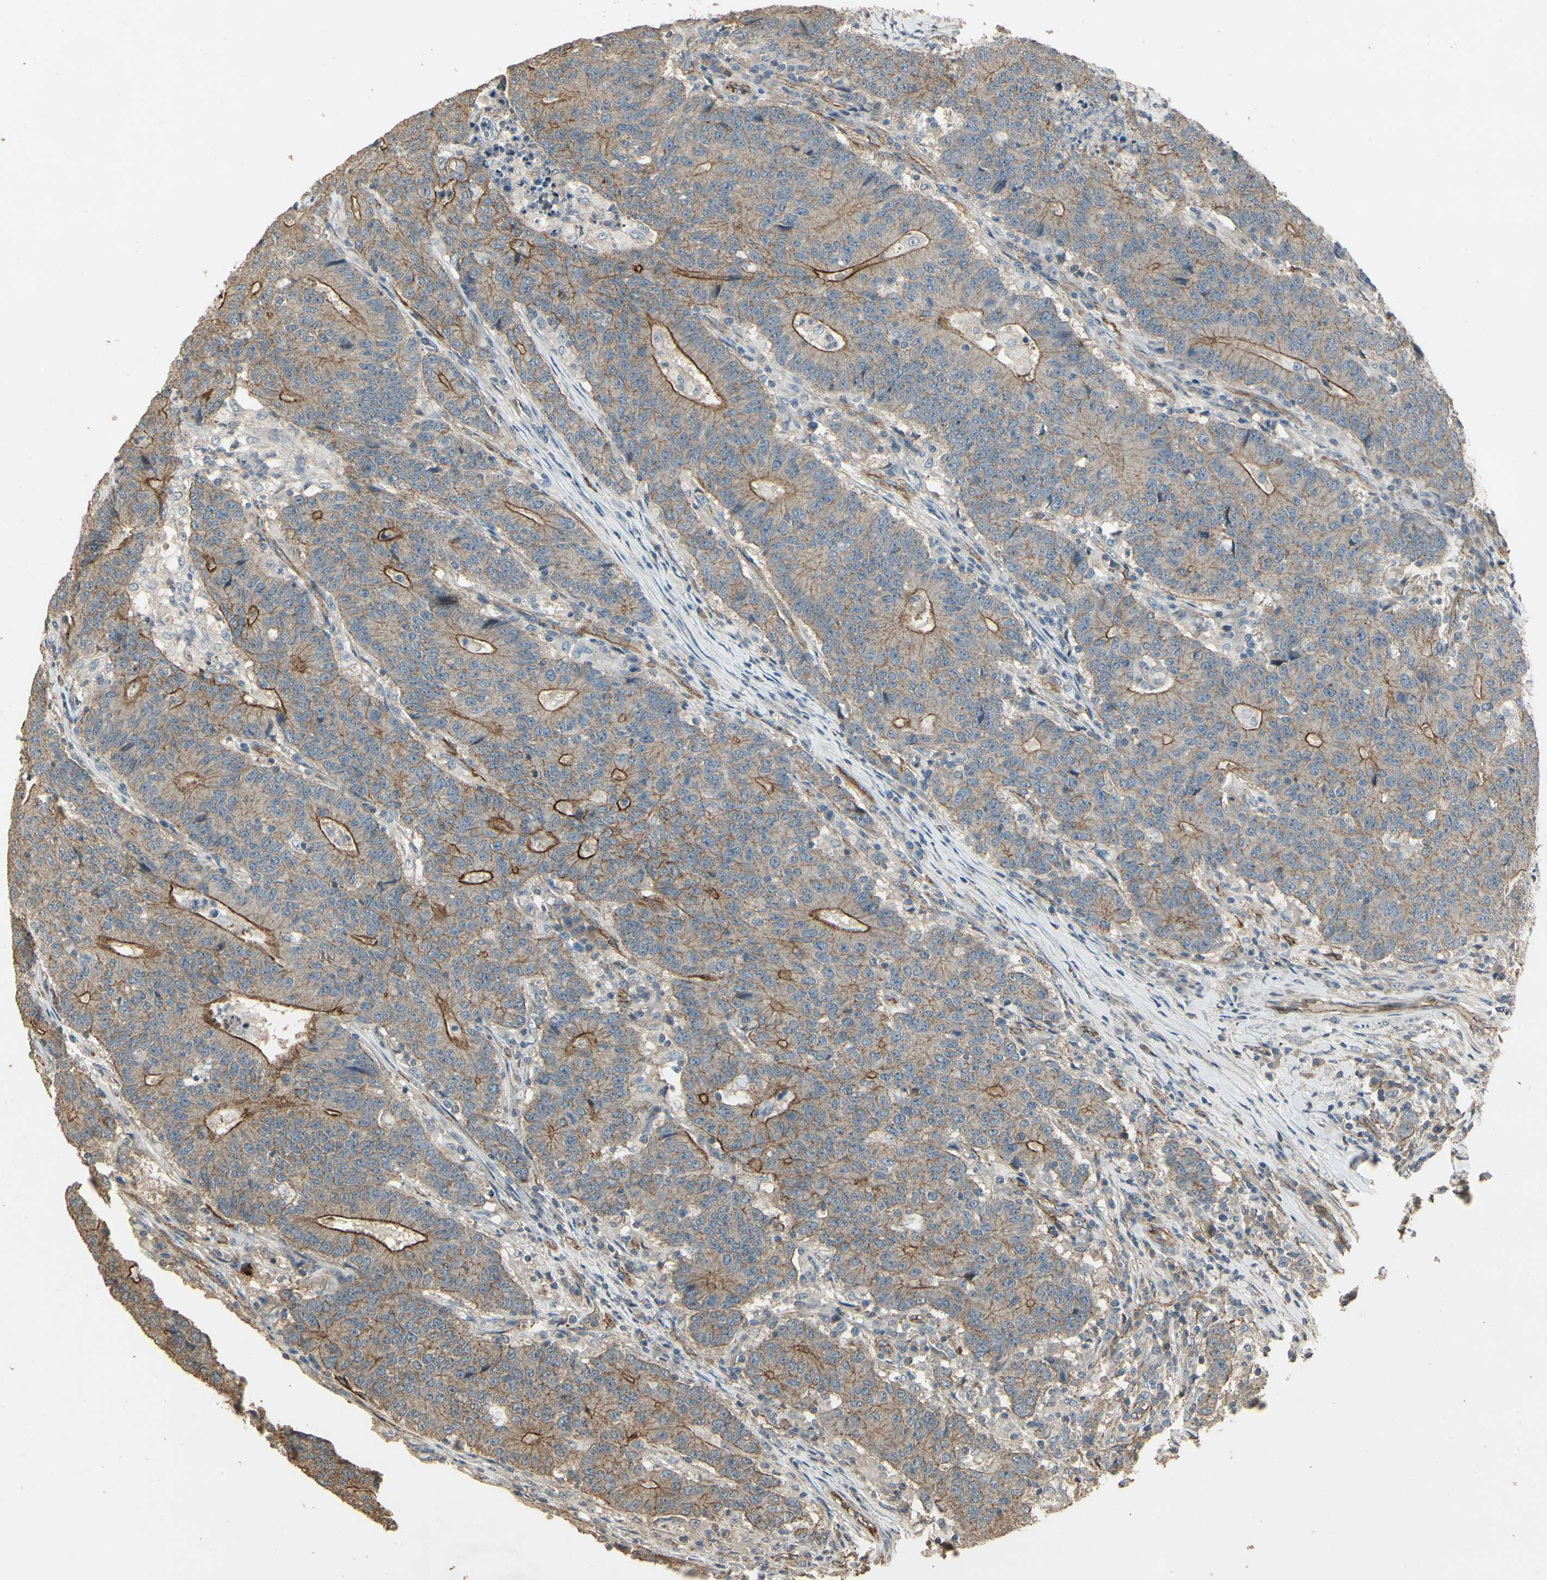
{"staining": {"intensity": "moderate", "quantity": ">75%", "location": "cytoplasmic/membranous"}, "tissue": "colorectal cancer", "cell_type": "Tumor cells", "image_type": "cancer", "snomed": [{"axis": "morphology", "description": "Normal tissue, NOS"}, {"axis": "morphology", "description": "Adenocarcinoma, NOS"}, {"axis": "topography", "description": "Colon"}], "caption": "There is medium levels of moderate cytoplasmic/membranous staining in tumor cells of adenocarcinoma (colorectal), as demonstrated by immunohistochemical staining (brown color).", "gene": "RNF180", "patient": {"sex": "female", "age": 75}}